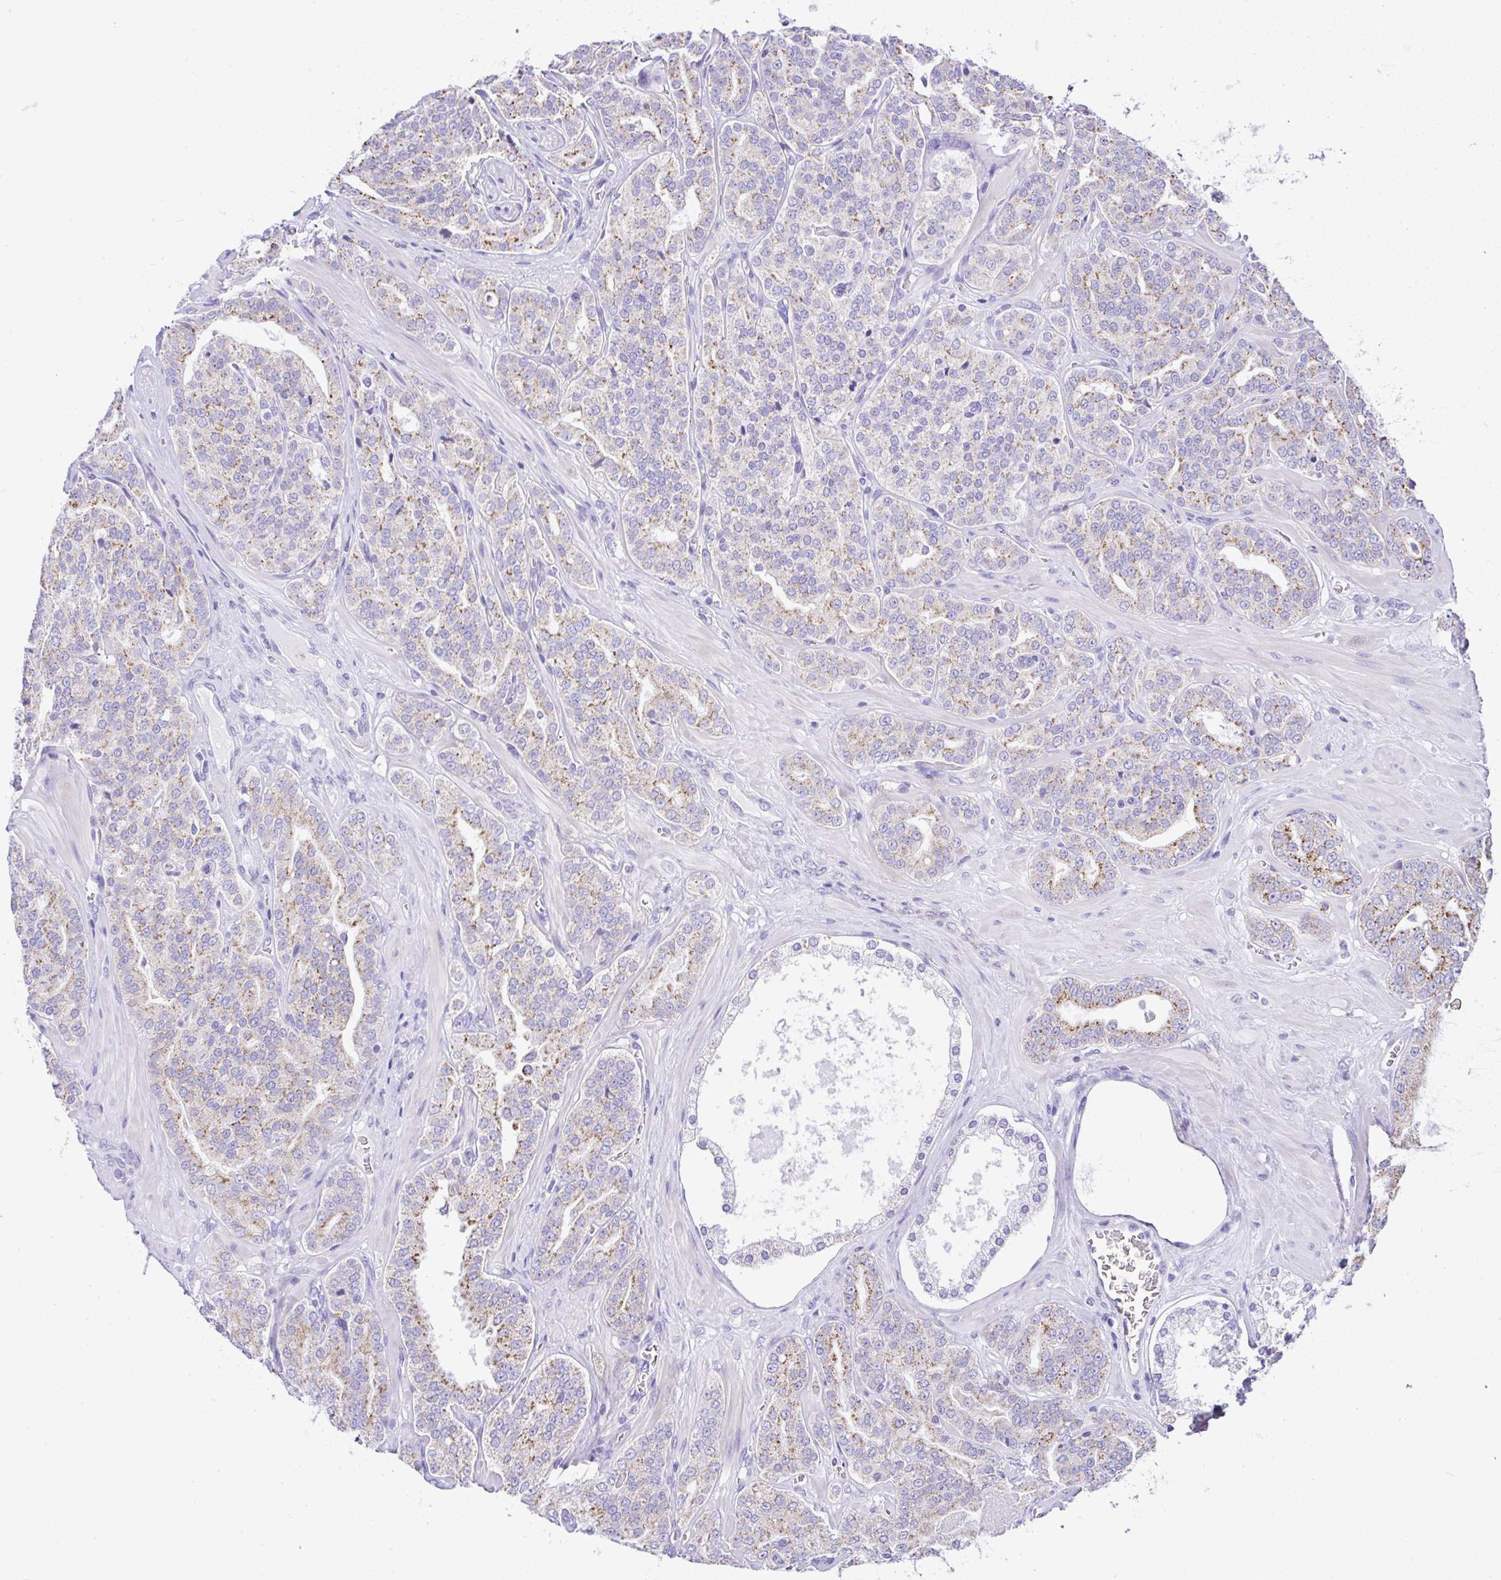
{"staining": {"intensity": "weak", "quantity": "25%-75%", "location": "cytoplasmic/membranous"}, "tissue": "prostate cancer", "cell_type": "Tumor cells", "image_type": "cancer", "snomed": [{"axis": "morphology", "description": "Adenocarcinoma, High grade"}, {"axis": "topography", "description": "Prostate"}], "caption": "Protein analysis of adenocarcinoma (high-grade) (prostate) tissue reveals weak cytoplasmic/membranous expression in about 25%-75% of tumor cells.", "gene": "SLC13A1", "patient": {"sex": "male", "age": 66}}